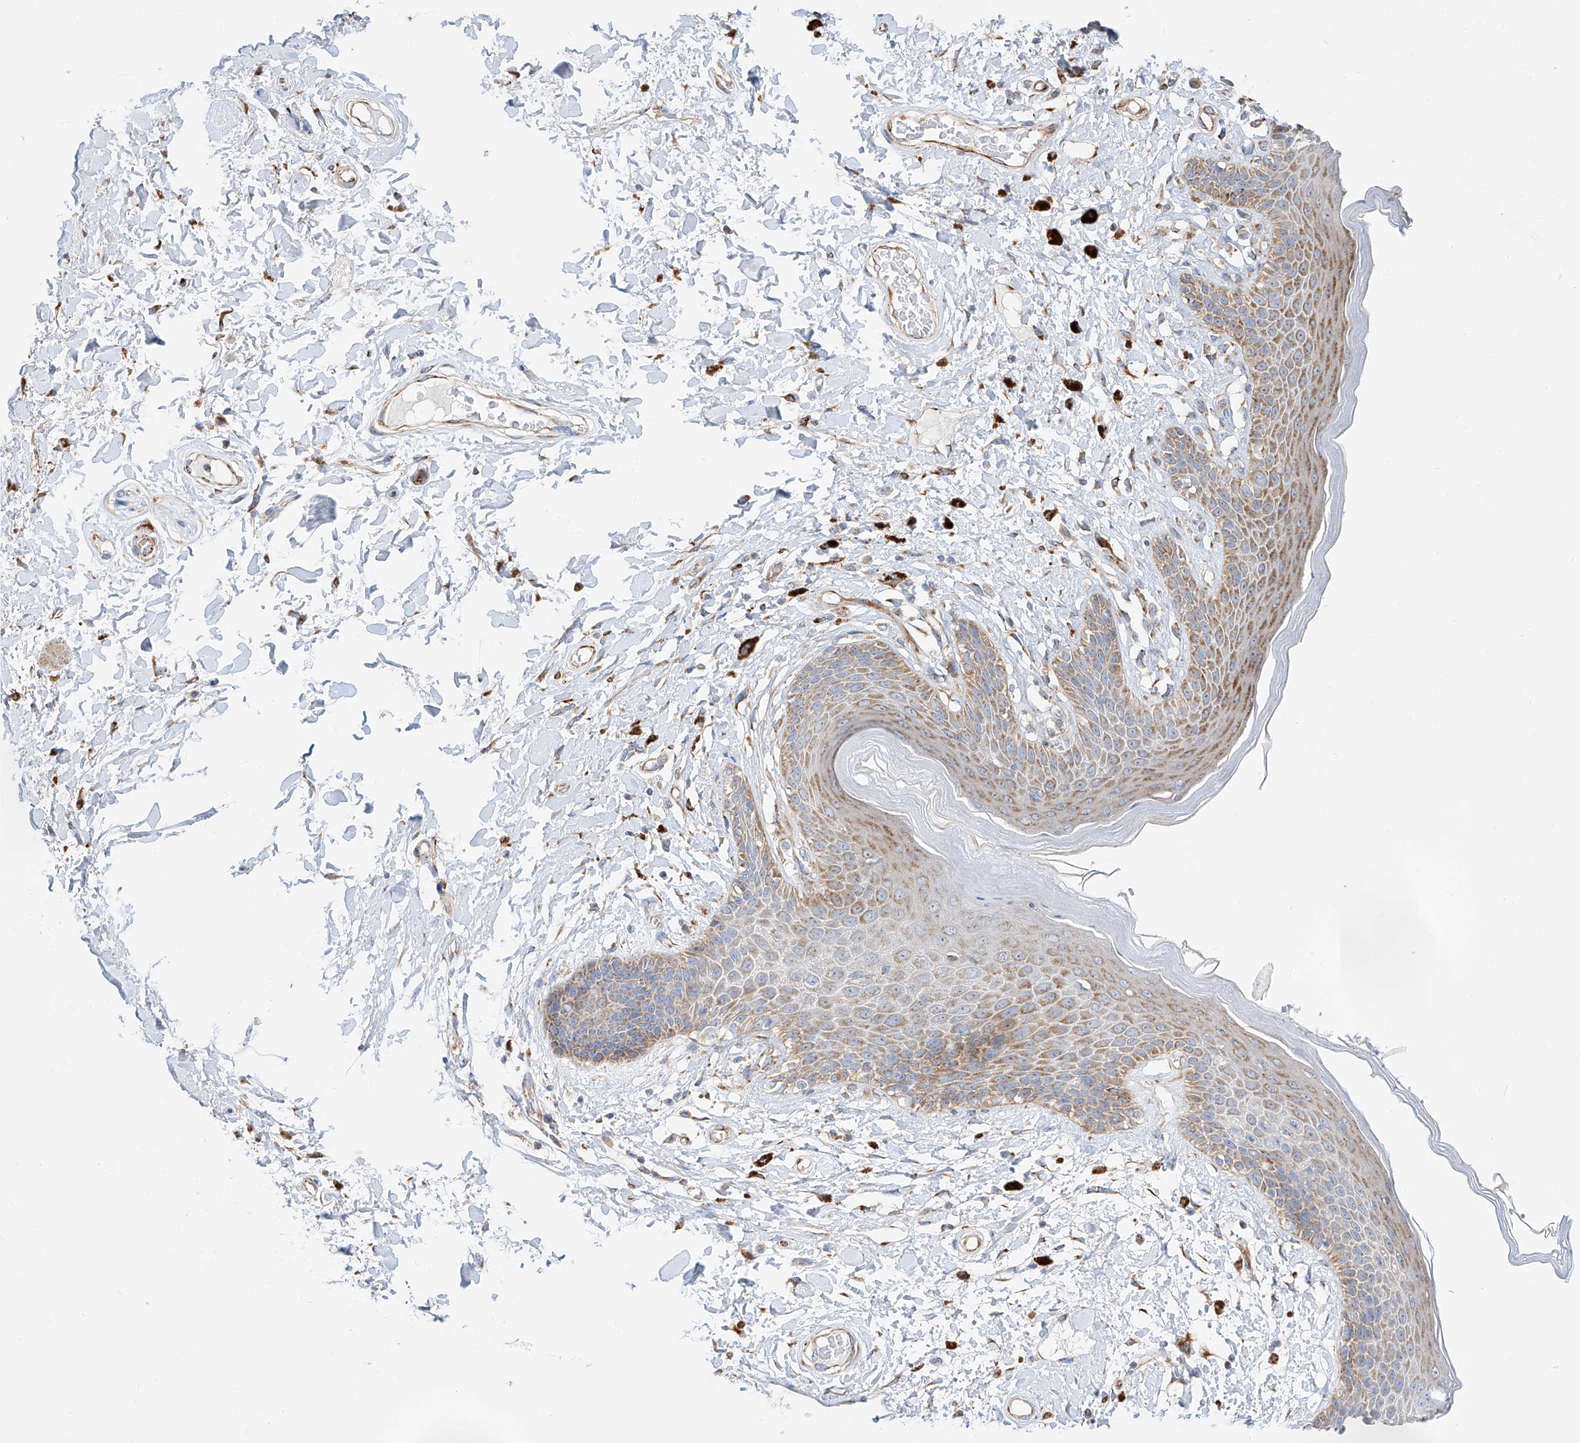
{"staining": {"intensity": "moderate", "quantity": ">75%", "location": "cytoplasmic/membranous"}, "tissue": "skin", "cell_type": "Epidermal cells", "image_type": "normal", "snomed": [{"axis": "morphology", "description": "Normal tissue, NOS"}, {"axis": "topography", "description": "Anal"}], "caption": "Skin stained with immunohistochemistry (IHC) exhibits moderate cytoplasmic/membranous expression in approximately >75% of epidermal cells. Nuclei are stained in blue.", "gene": "CST9", "patient": {"sex": "female", "age": 78}}